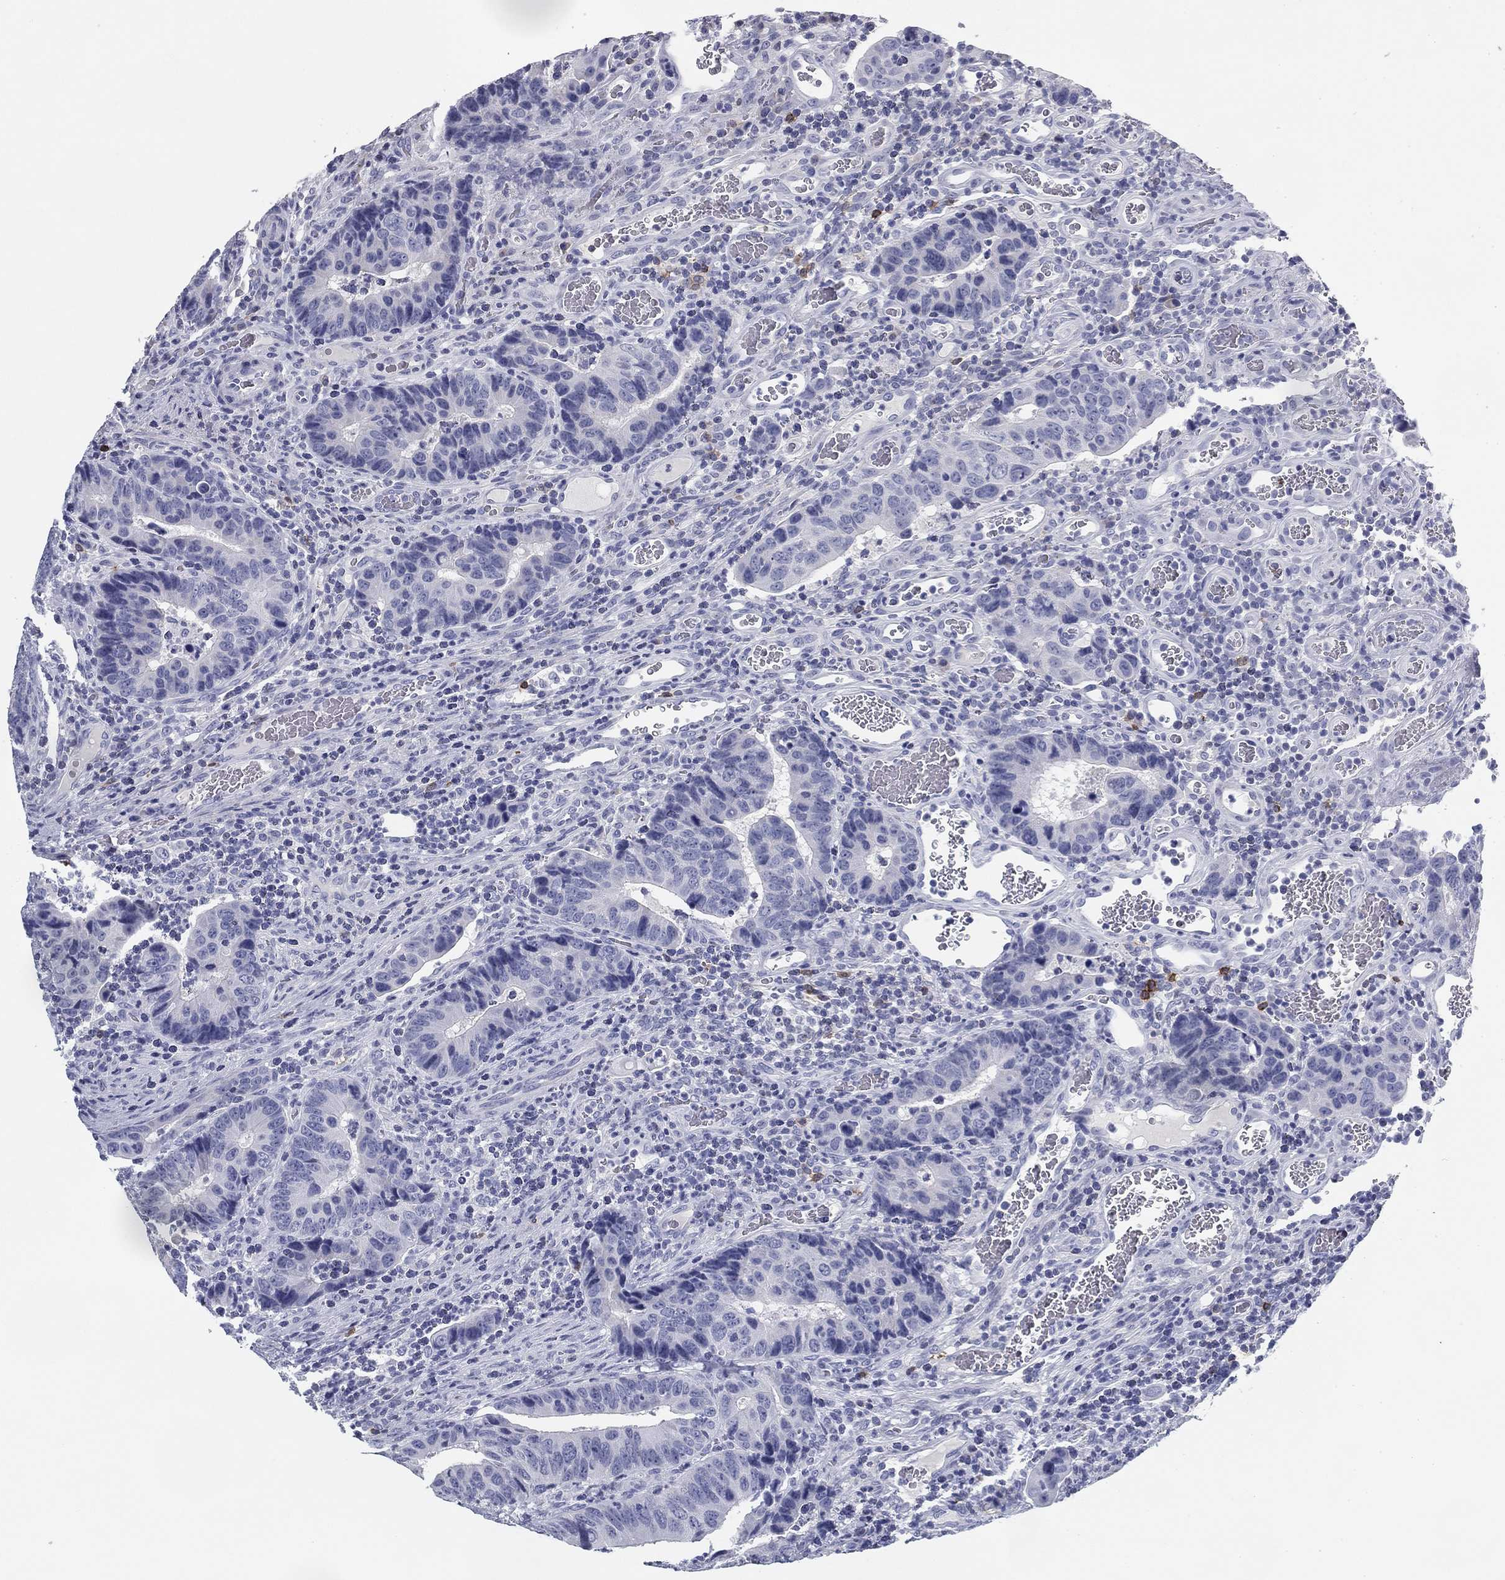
{"staining": {"intensity": "negative", "quantity": "none", "location": "none"}, "tissue": "colorectal cancer", "cell_type": "Tumor cells", "image_type": "cancer", "snomed": [{"axis": "morphology", "description": "Adenocarcinoma, NOS"}, {"axis": "topography", "description": "Colon"}], "caption": "Tumor cells show no significant protein expression in colorectal cancer (adenocarcinoma).", "gene": "CD79B", "patient": {"sex": "female", "age": 56}}